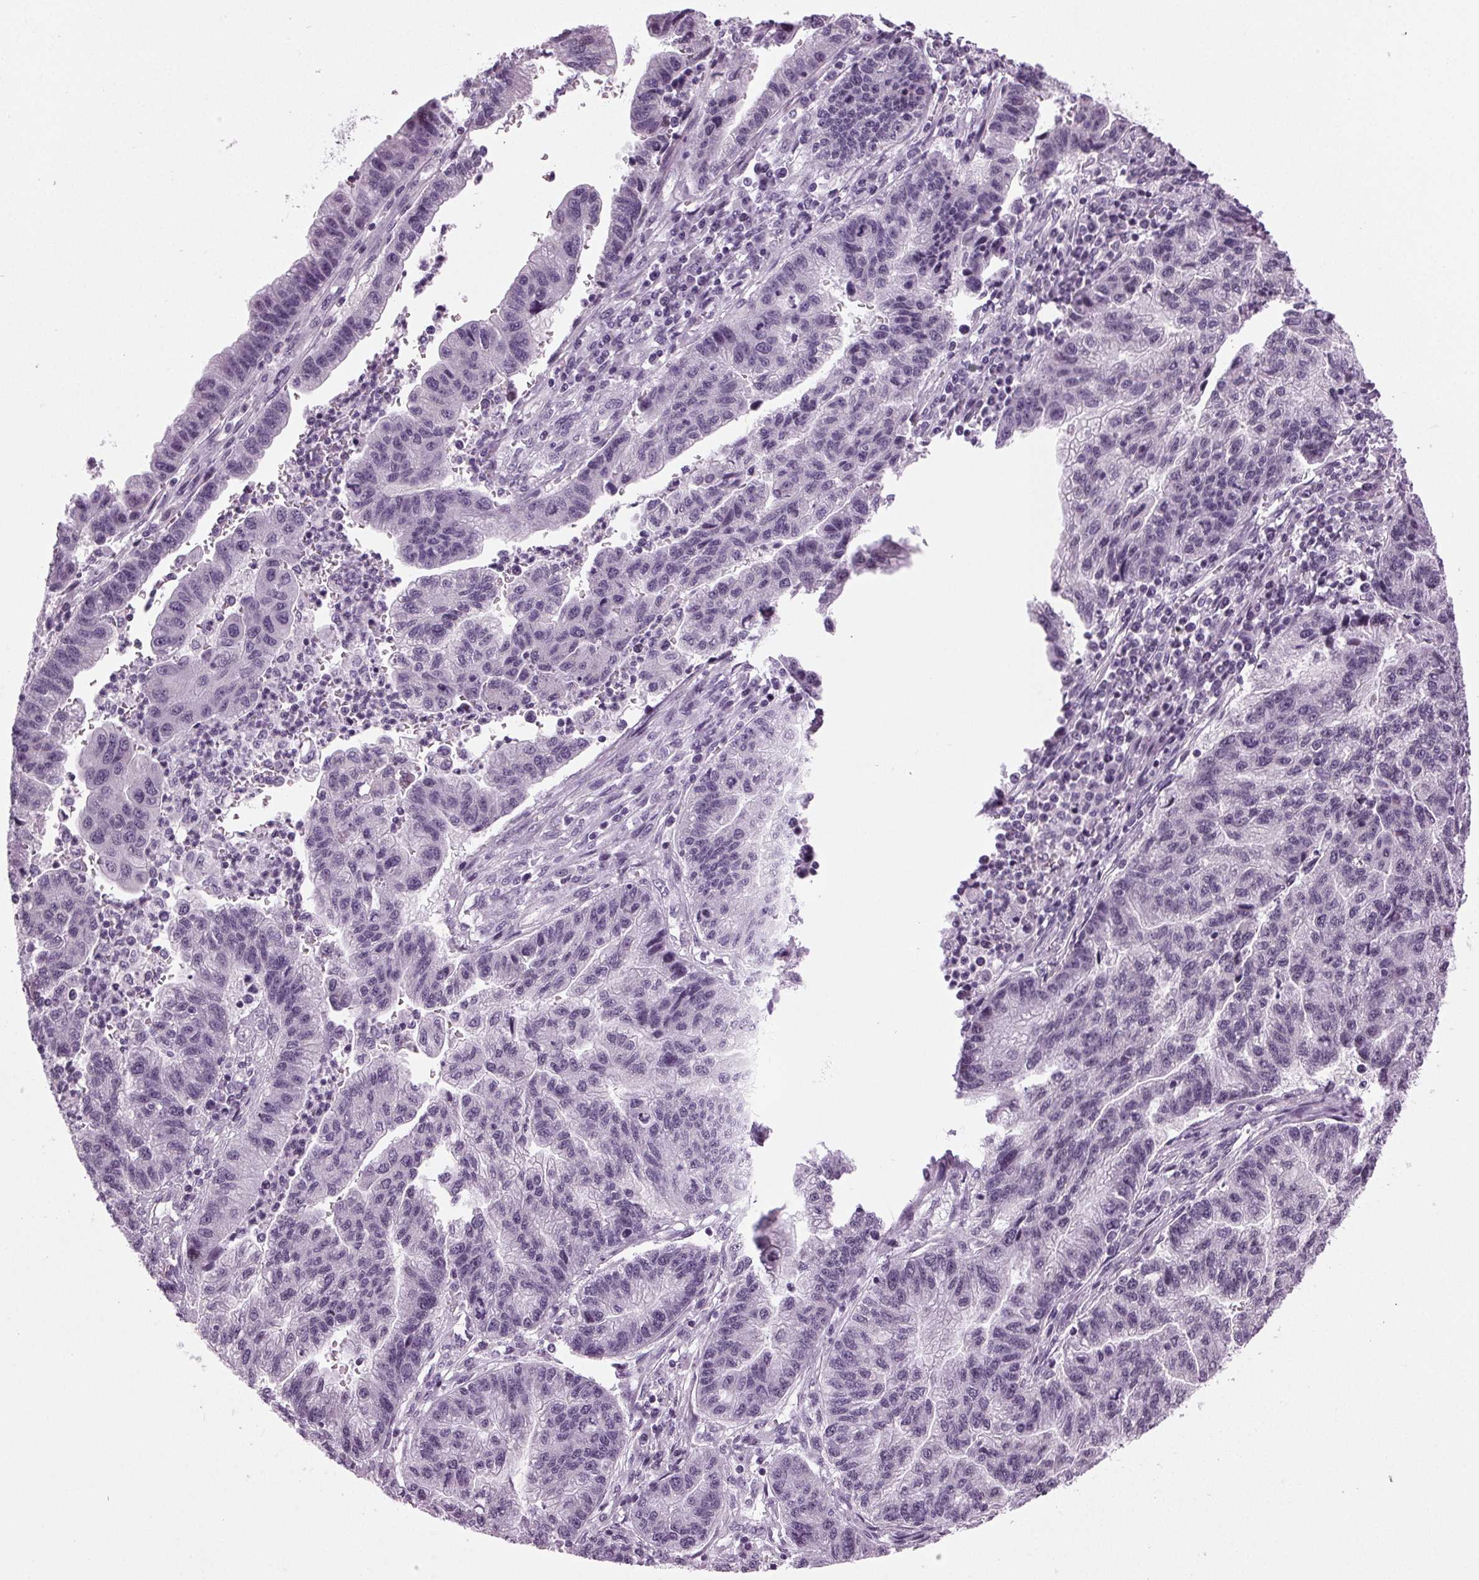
{"staining": {"intensity": "negative", "quantity": "none", "location": "none"}, "tissue": "stomach cancer", "cell_type": "Tumor cells", "image_type": "cancer", "snomed": [{"axis": "morphology", "description": "Adenocarcinoma, NOS"}, {"axis": "topography", "description": "Stomach"}], "caption": "Micrograph shows no protein expression in tumor cells of stomach cancer tissue.", "gene": "DNAH12", "patient": {"sex": "male", "age": 83}}